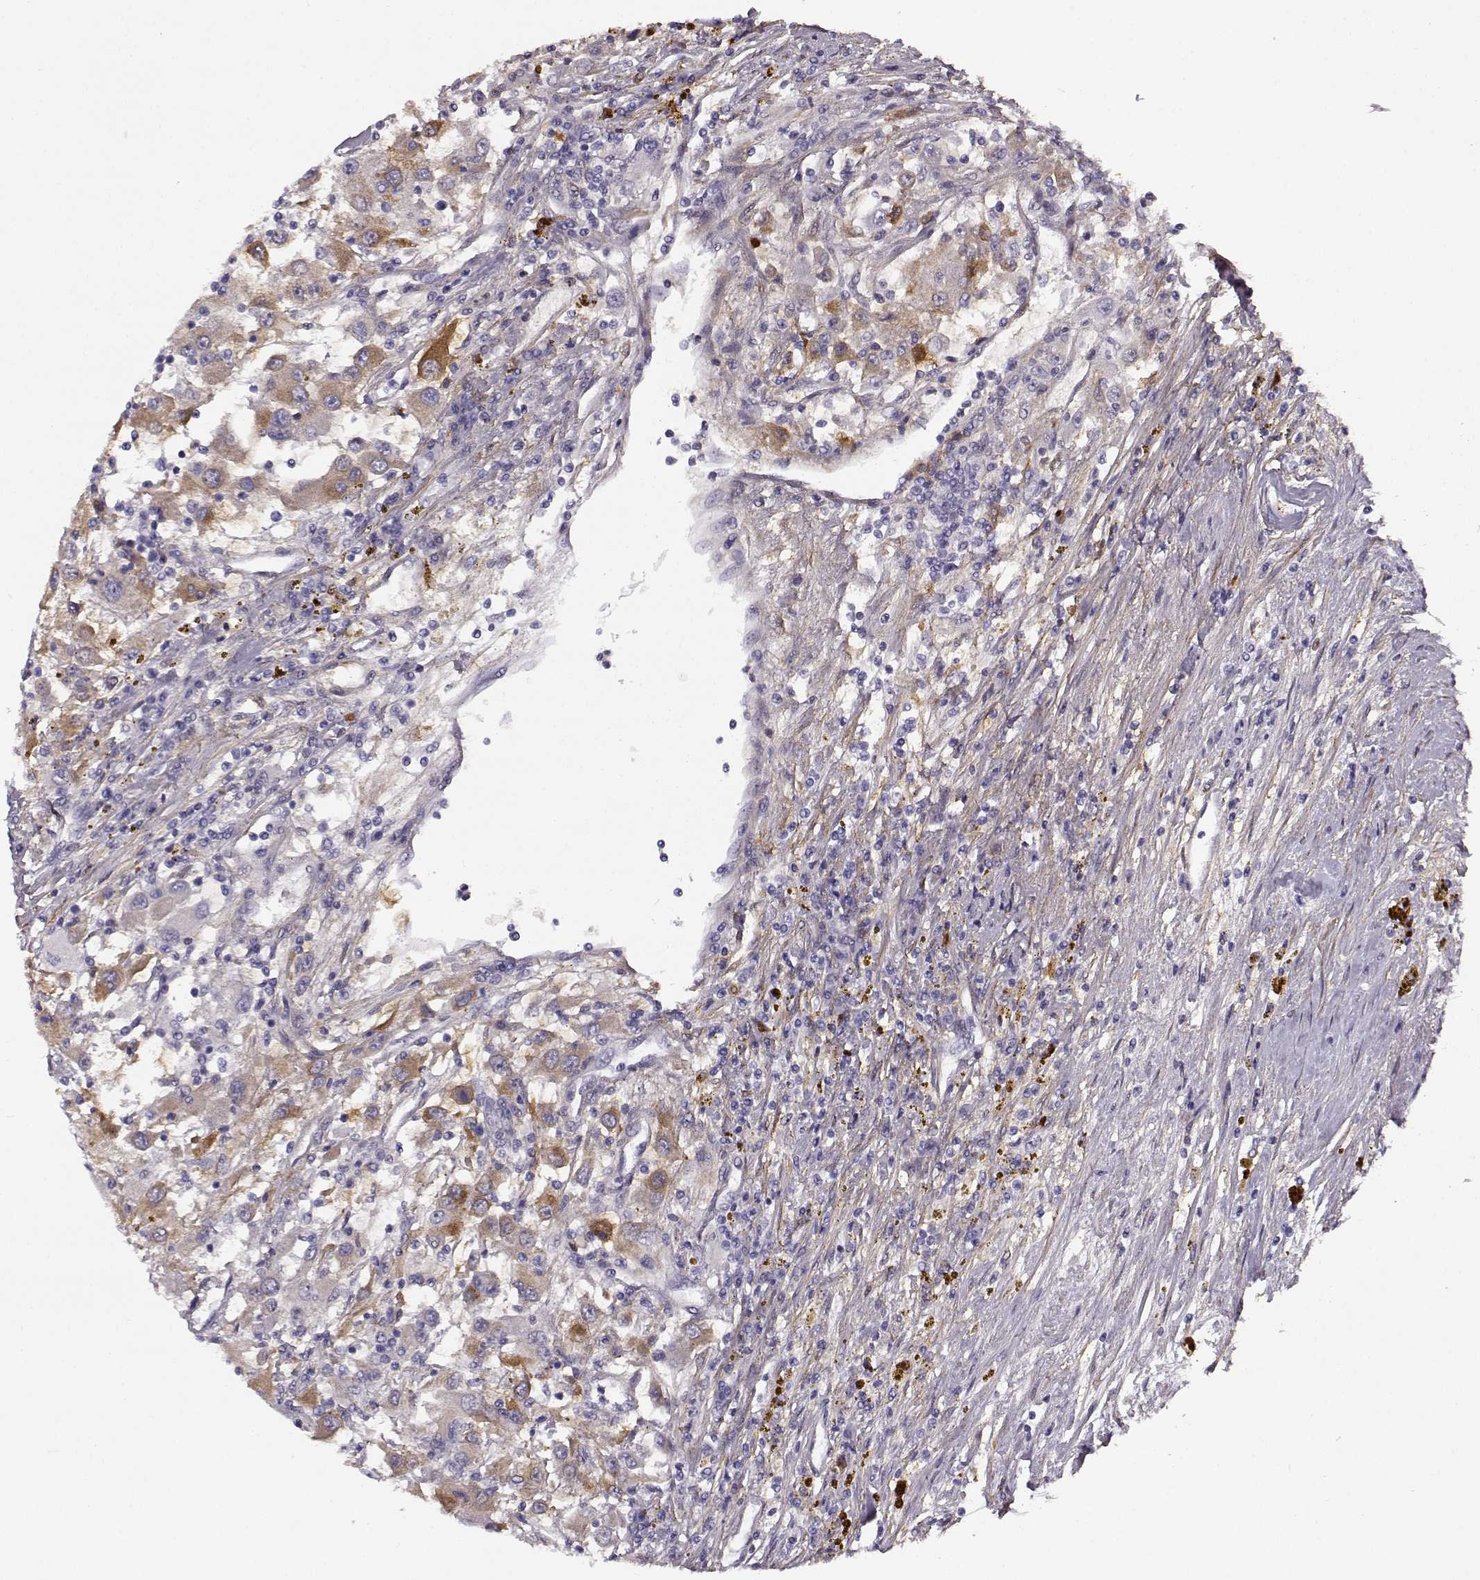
{"staining": {"intensity": "moderate", "quantity": "<25%", "location": "cytoplasmic/membranous"}, "tissue": "renal cancer", "cell_type": "Tumor cells", "image_type": "cancer", "snomed": [{"axis": "morphology", "description": "Adenocarcinoma, NOS"}, {"axis": "topography", "description": "Kidney"}], "caption": "Renal cancer (adenocarcinoma) stained with IHC displays moderate cytoplasmic/membranous staining in approximately <25% of tumor cells.", "gene": "TRIM69", "patient": {"sex": "female", "age": 67}}